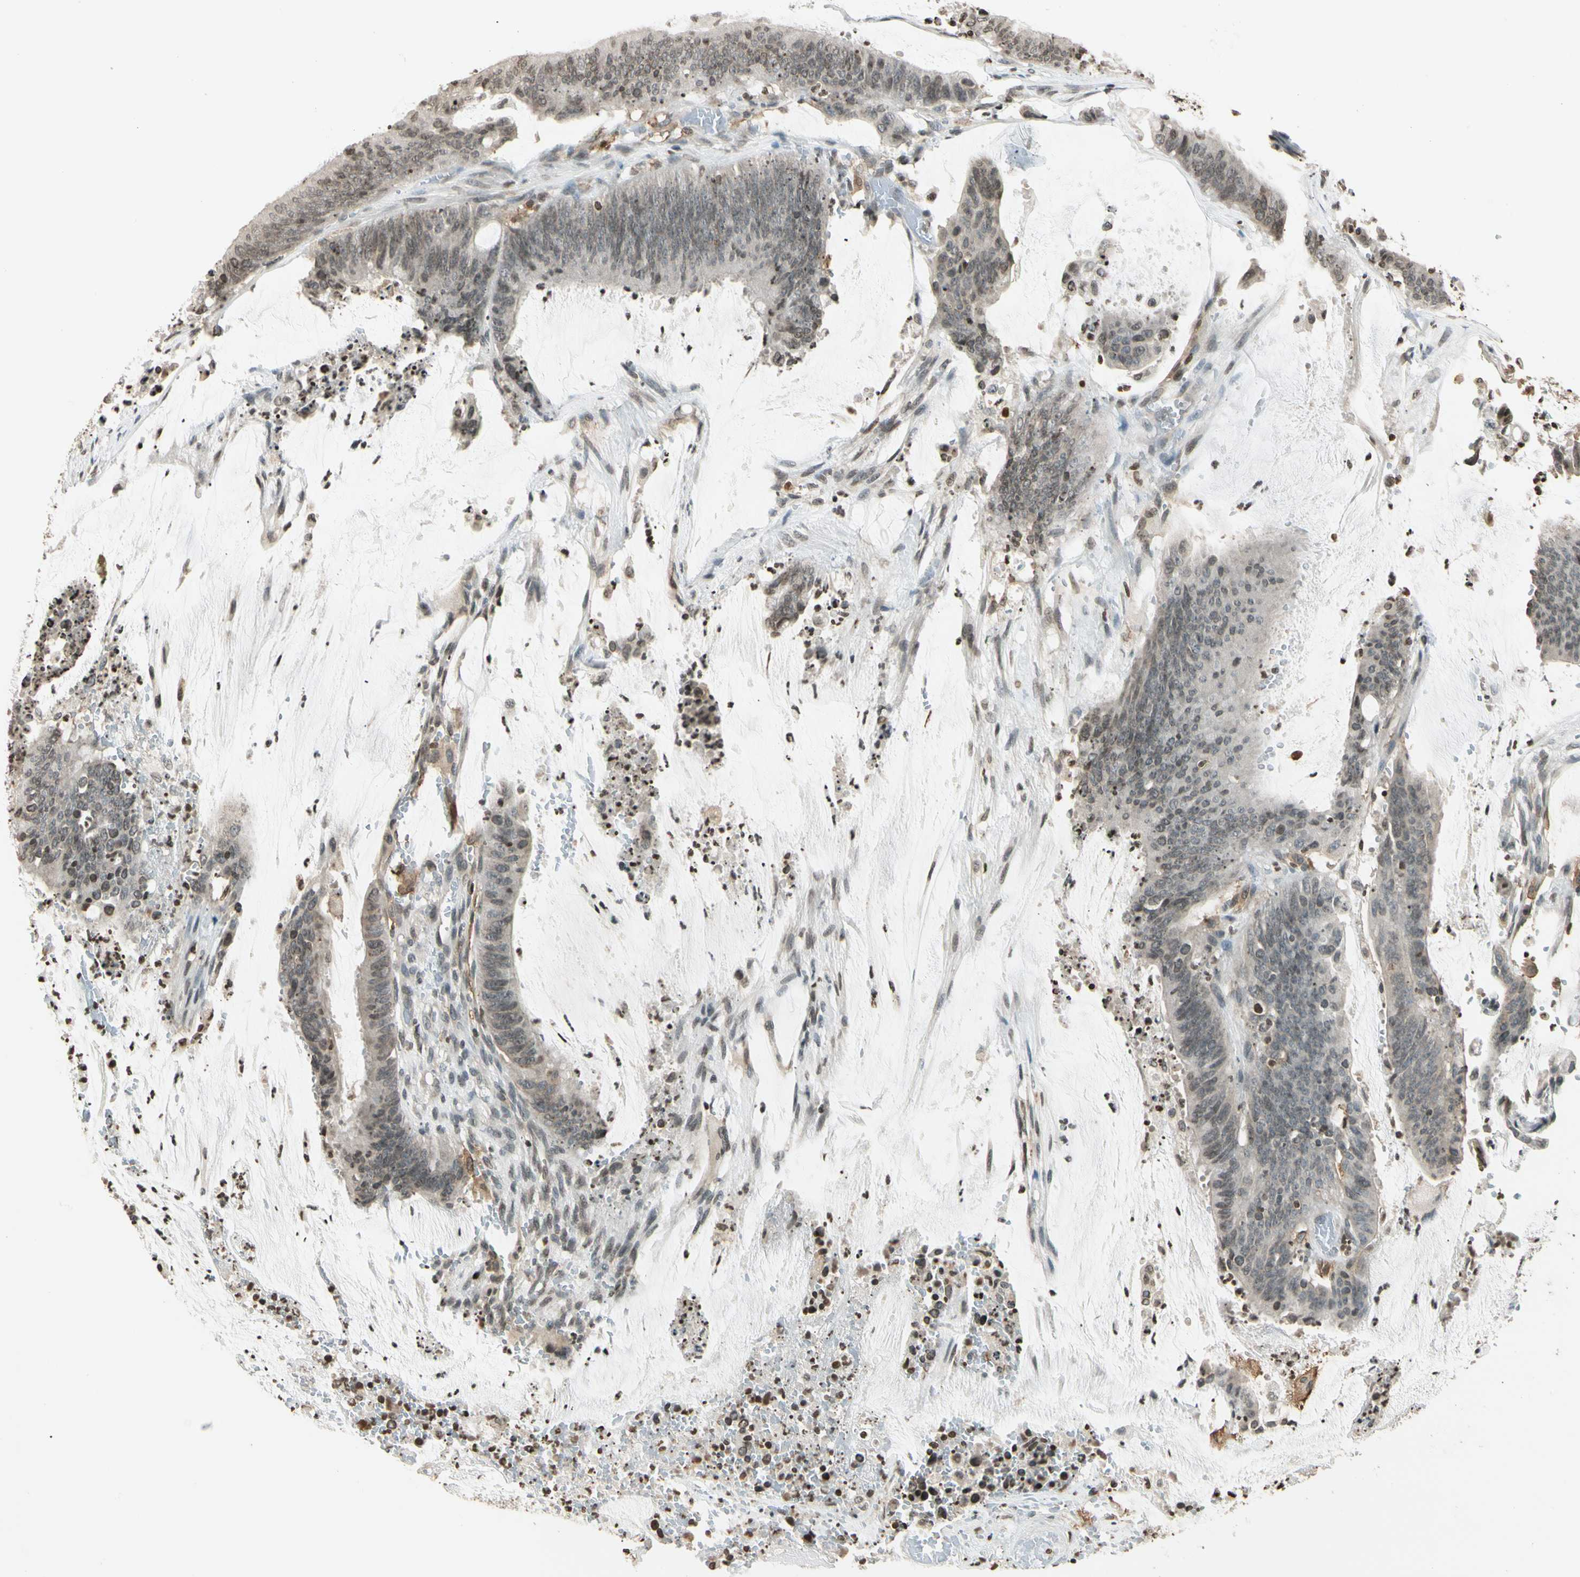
{"staining": {"intensity": "weak", "quantity": "25%-75%", "location": "nuclear"}, "tissue": "colorectal cancer", "cell_type": "Tumor cells", "image_type": "cancer", "snomed": [{"axis": "morphology", "description": "Adenocarcinoma, NOS"}, {"axis": "topography", "description": "Rectum"}], "caption": "The immunohistochemical stain shows weak nuclear positivity in tumor cells of colorectal adenocarcinoma tissue. (DAB (3,3'-diaminobenzidine) IHC with brightfield microscopy, high magnification).", "gene": "FER", "patient": {"sex": "female", "age": 66}}